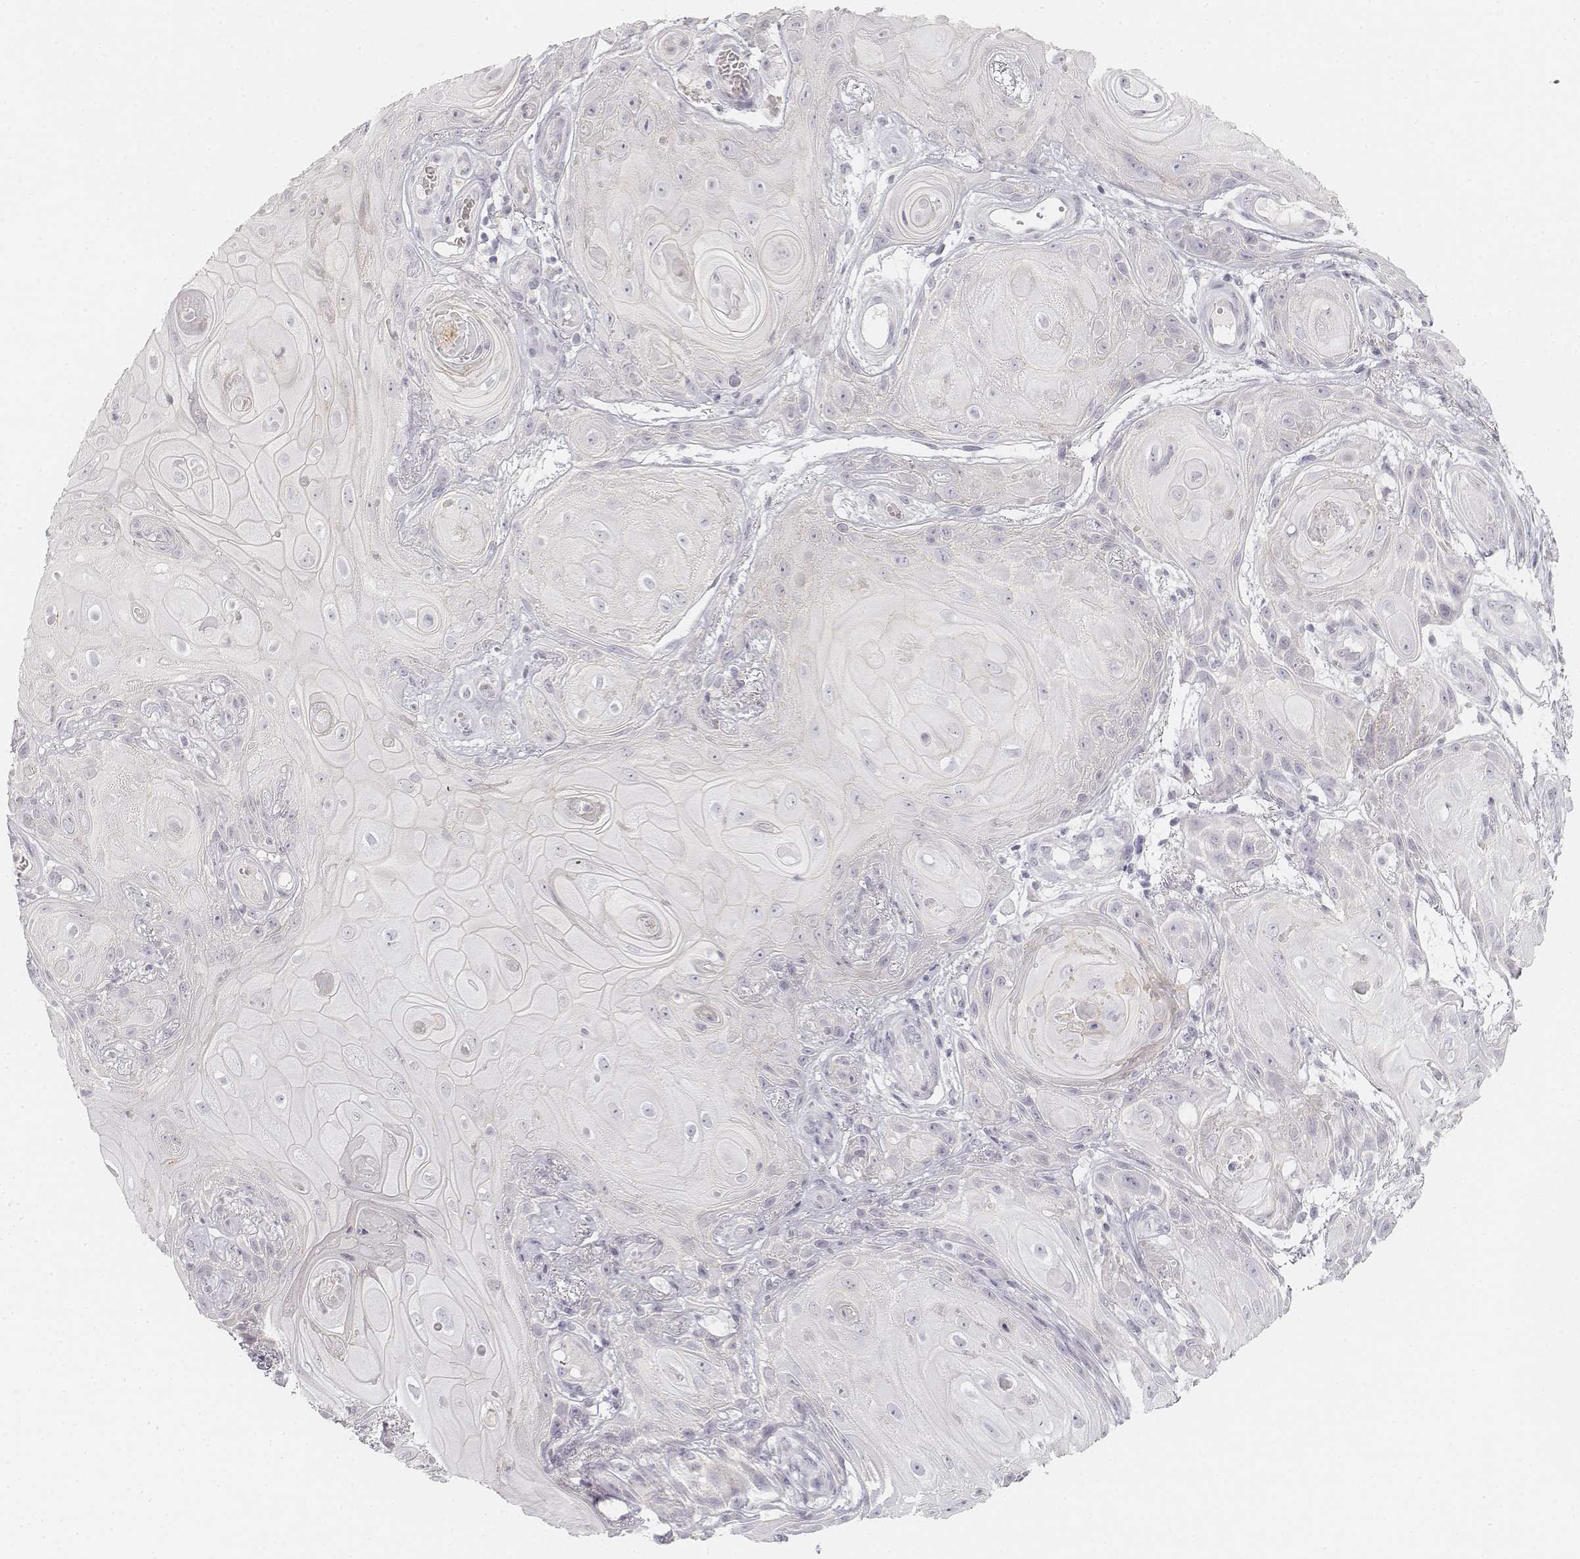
{"staining": {"intensity": "negative", "quantity": "none", "location": "none"}, "tissue": "skin cancer", "cell_type": "Tumor cells", "image_type": "cancer", "snomed": [{"axis": "morphology", "description": "Squamous cell carcinoma, NOS"}, {"axis": "topography", "description": "Skin"}], "caption": "A photomicrograph of squamous cell carcinoma (skin) stained for a protein shows no brown staining in tumor cells.", "gene": "DSG4", "patient": {"sex": "male", "age": 62}}